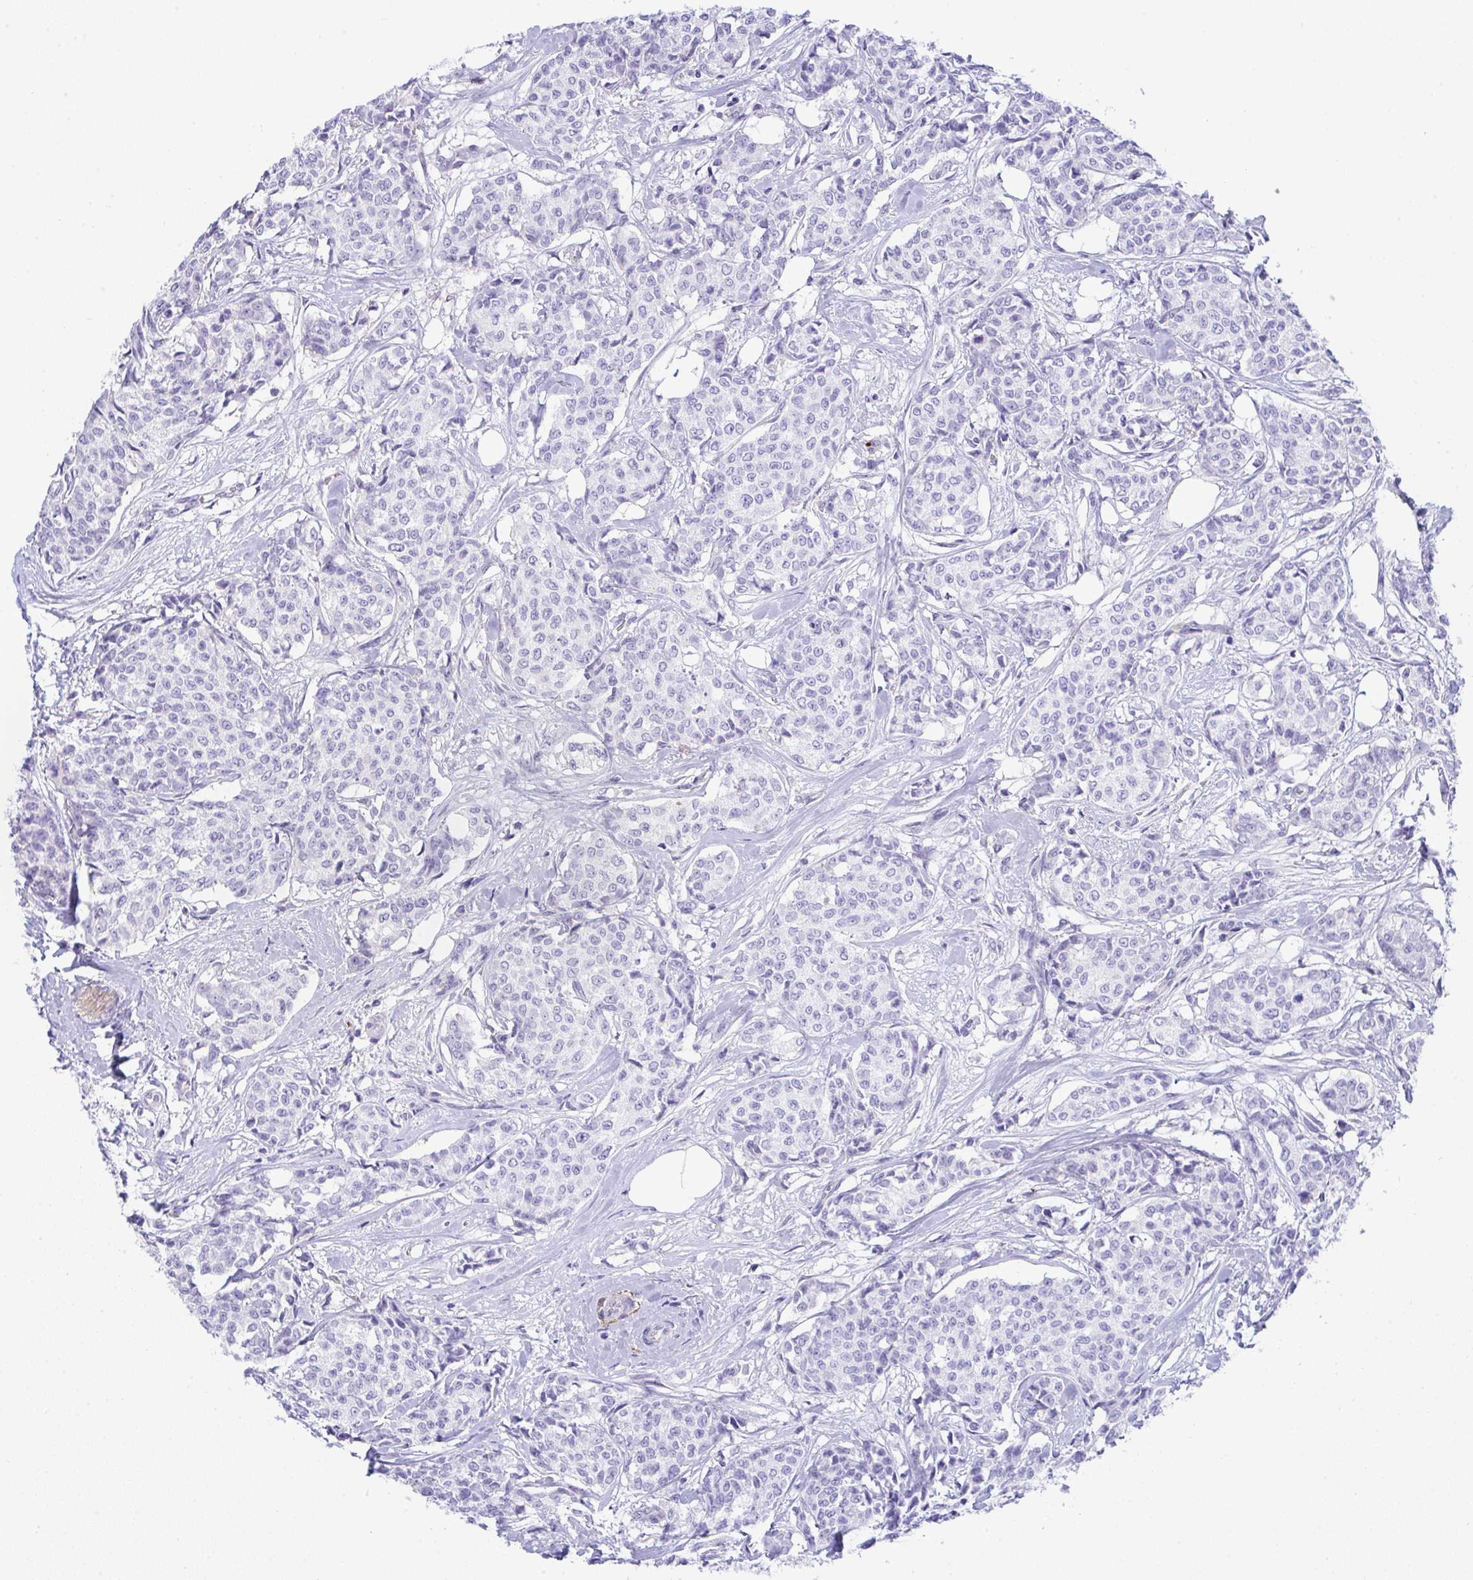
{"staining": {"intensity": "negative", "quantity": "none", "location": "none"}, "tissue": "breast cancer", "cell_type": "Tumor cells", "image_type": "cancer", "snomed": [{"axis": "morphology", "description": "Duct carcinoma"}, {"axis": "topography", "description": "Breast"}], "caption": "The photomicrograph reveals no significant positivity in tumor cells of breast cancer.", "gene": "KMT2E", "patient": {"sex": "female", "age": 91}}